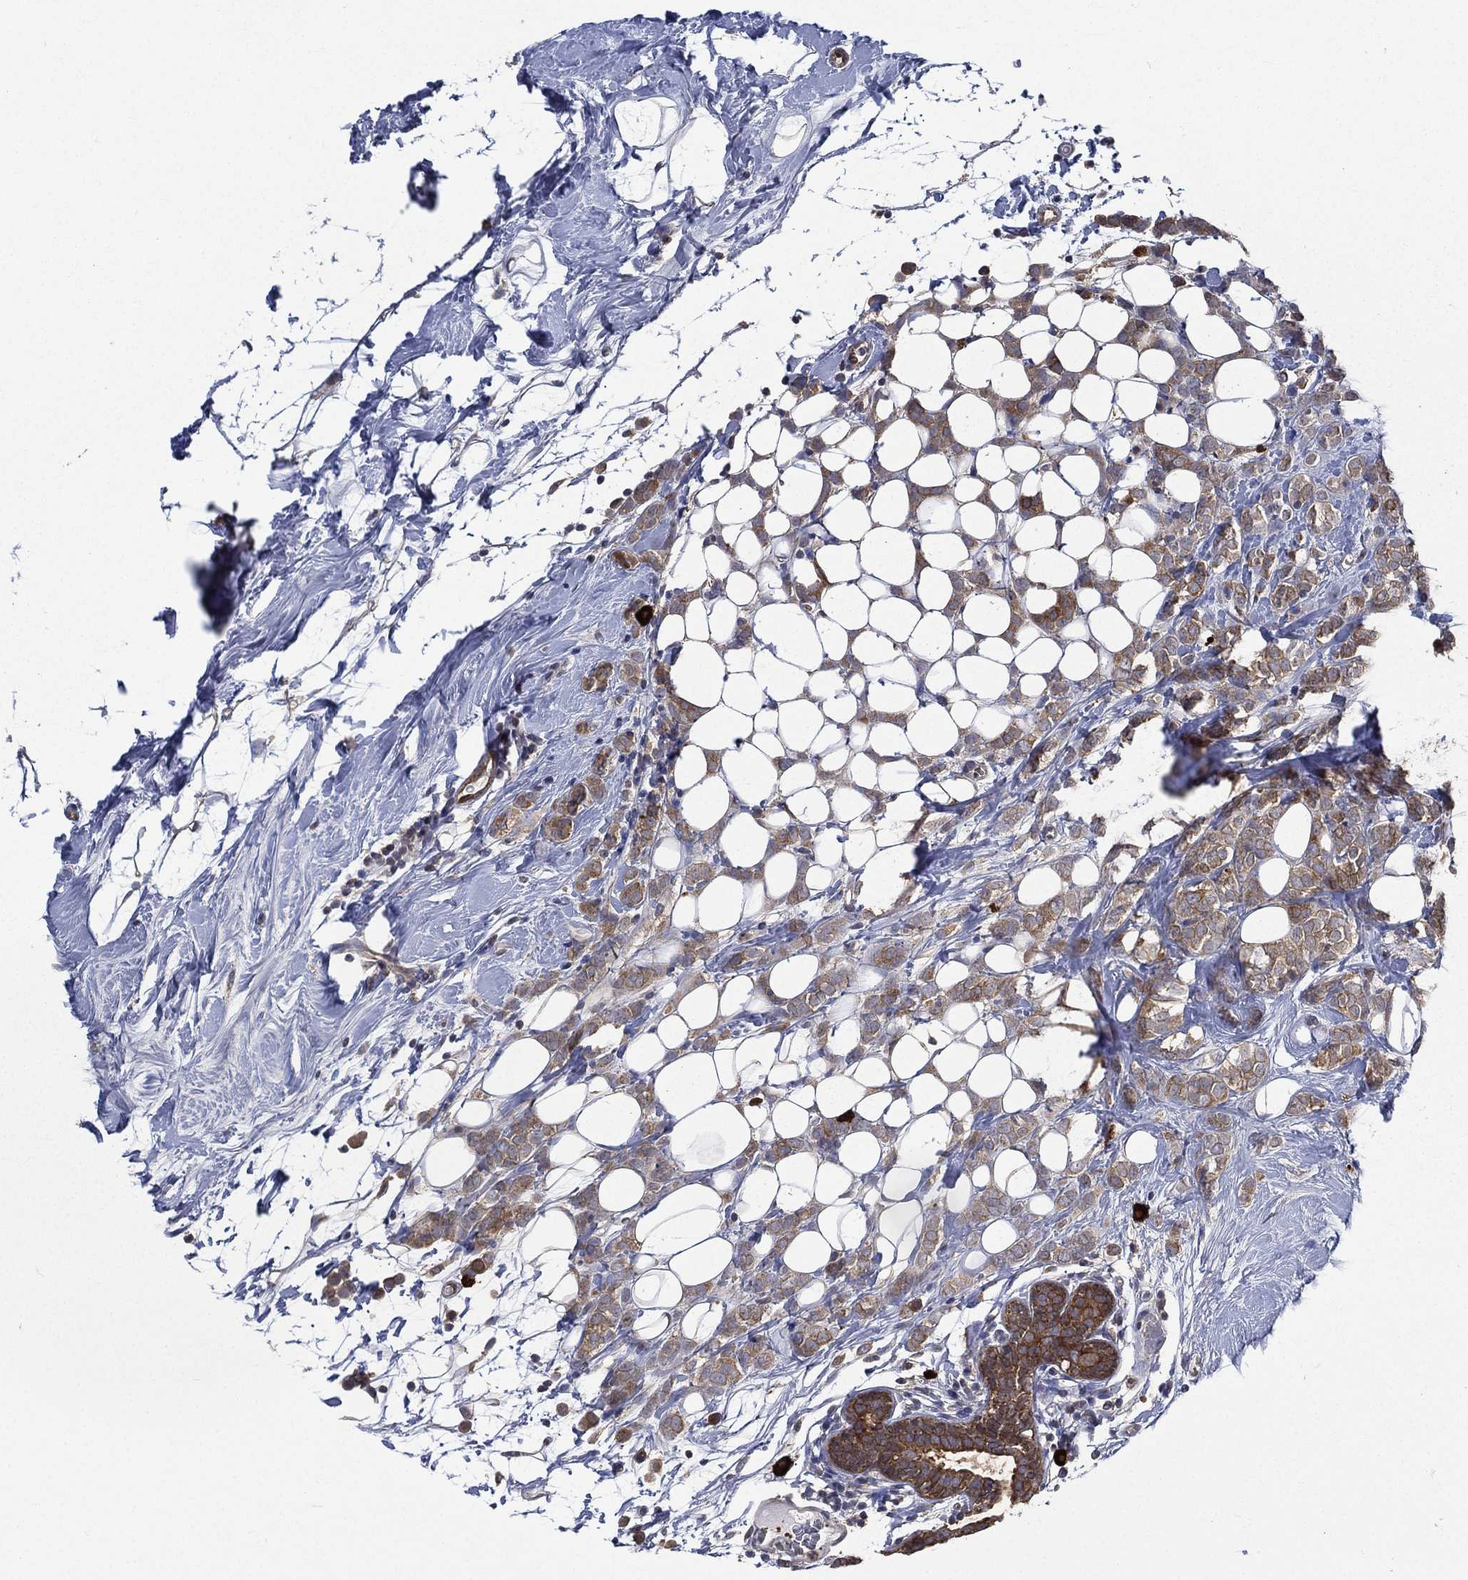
{"staining": {"intensity": "strong", "quantity": "25%-75%", "location": "cytoplasmic/membranous"}, "tissue": "breast cancer", "cell_type": "Tumor cells", "image_type": "cancer", "snomed": [{"axis": "morphology", "description": "Lobular carcinoma"}, {"axis": "topography", "description": "Breast"}], "caption": "Protein expression analysis of human breast cancer reveals strong cytoplasmic/membranous staining in about 25%-75% of tumor cells.", "gene": "SMPD3", "patient": {"sex": "female", "age": 49}}